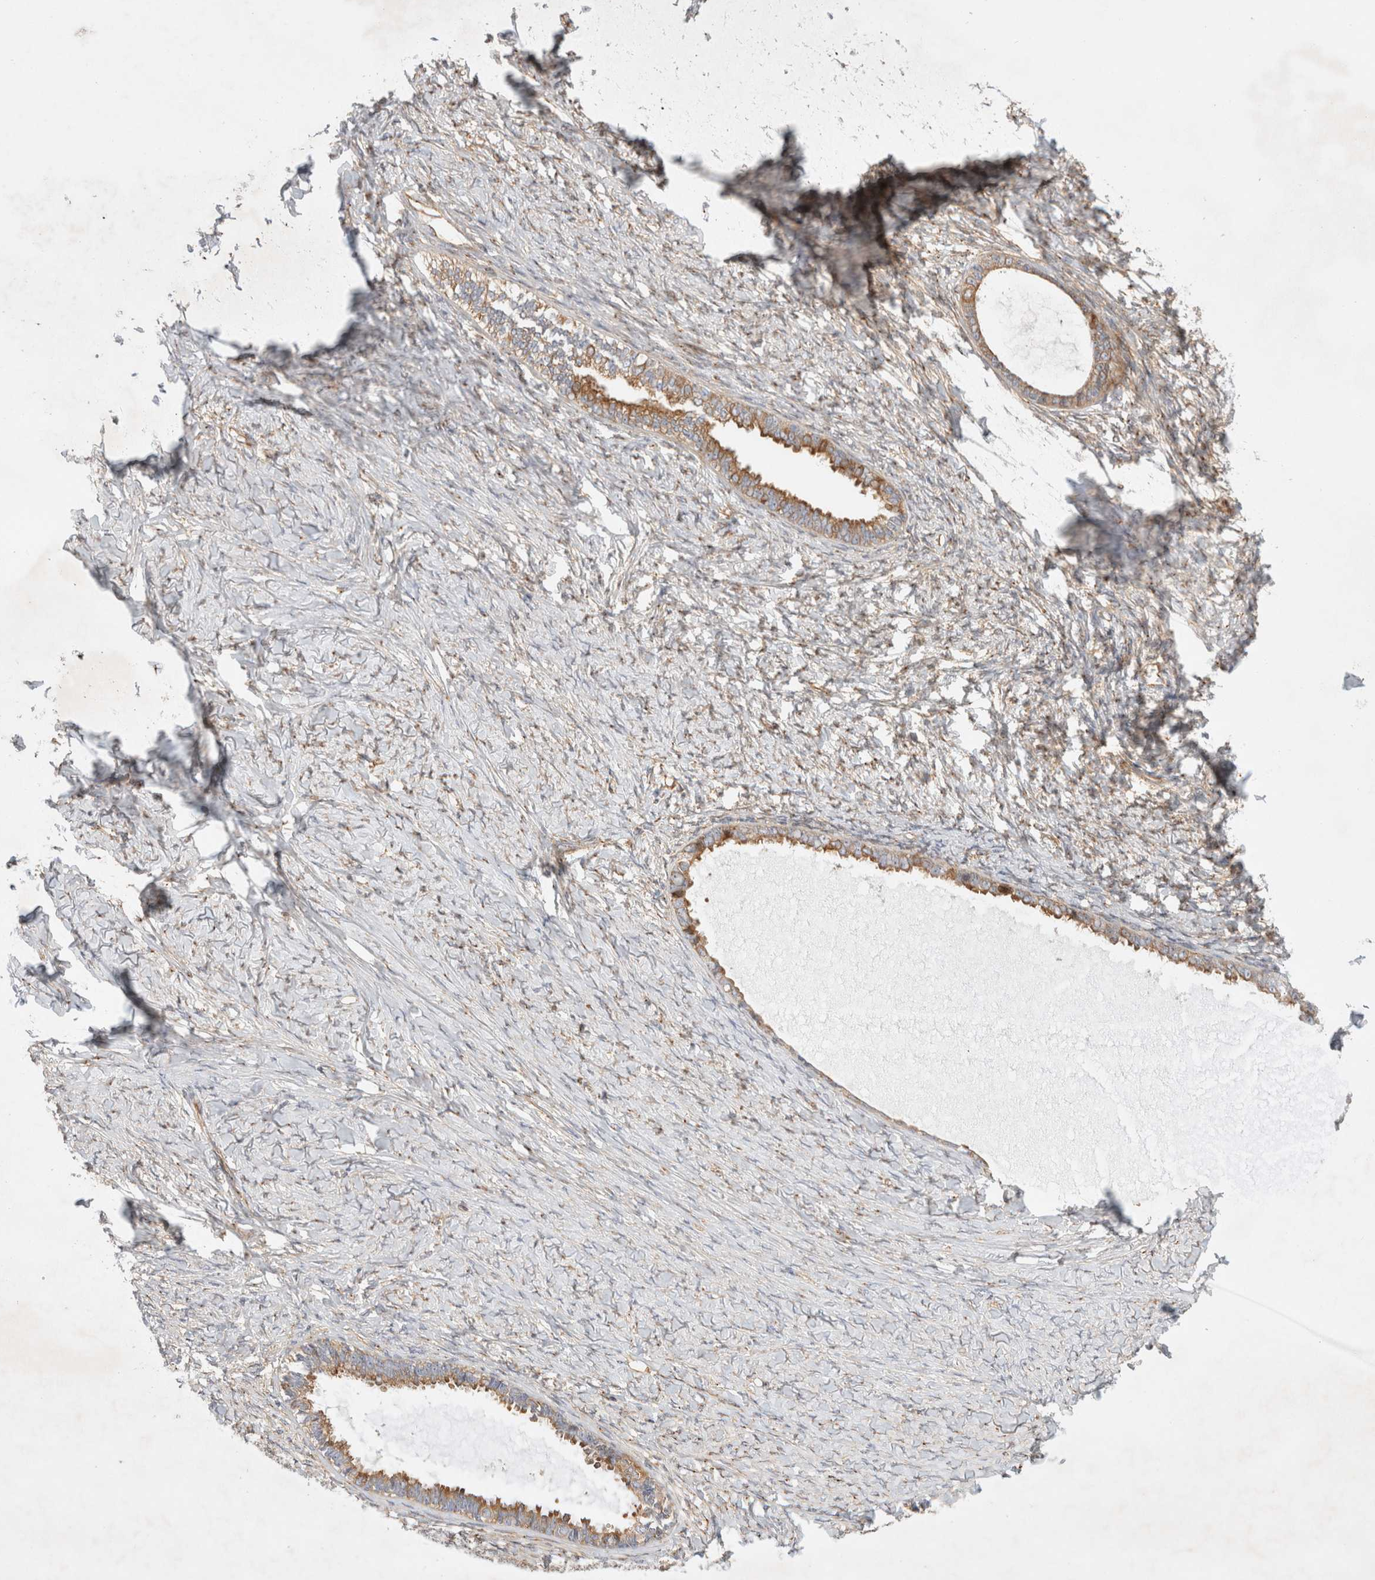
{"staining": {"intensity": "moderate", "quantity": ">75%", "location": "cytoplasmic/membranous"}, "tissue": "ovarian cancer", "cell_type": "Tumor cells", "image_type": "cancer", "snomed": [{"axis": "morphology", "description": "Cystadenocarcinoma, serous, NOS"}, {"axis": "topography", "description": "Ovary"}], "caption": "Ovarian serous cystadenocarcinoma was stained to show a protein in brown. There is medium levels of moderate cytoplasmic/membranous expression in about >75% of tumor cells.", "gene": "GPR150", "patient": {"sex": "female", "age": 79}}